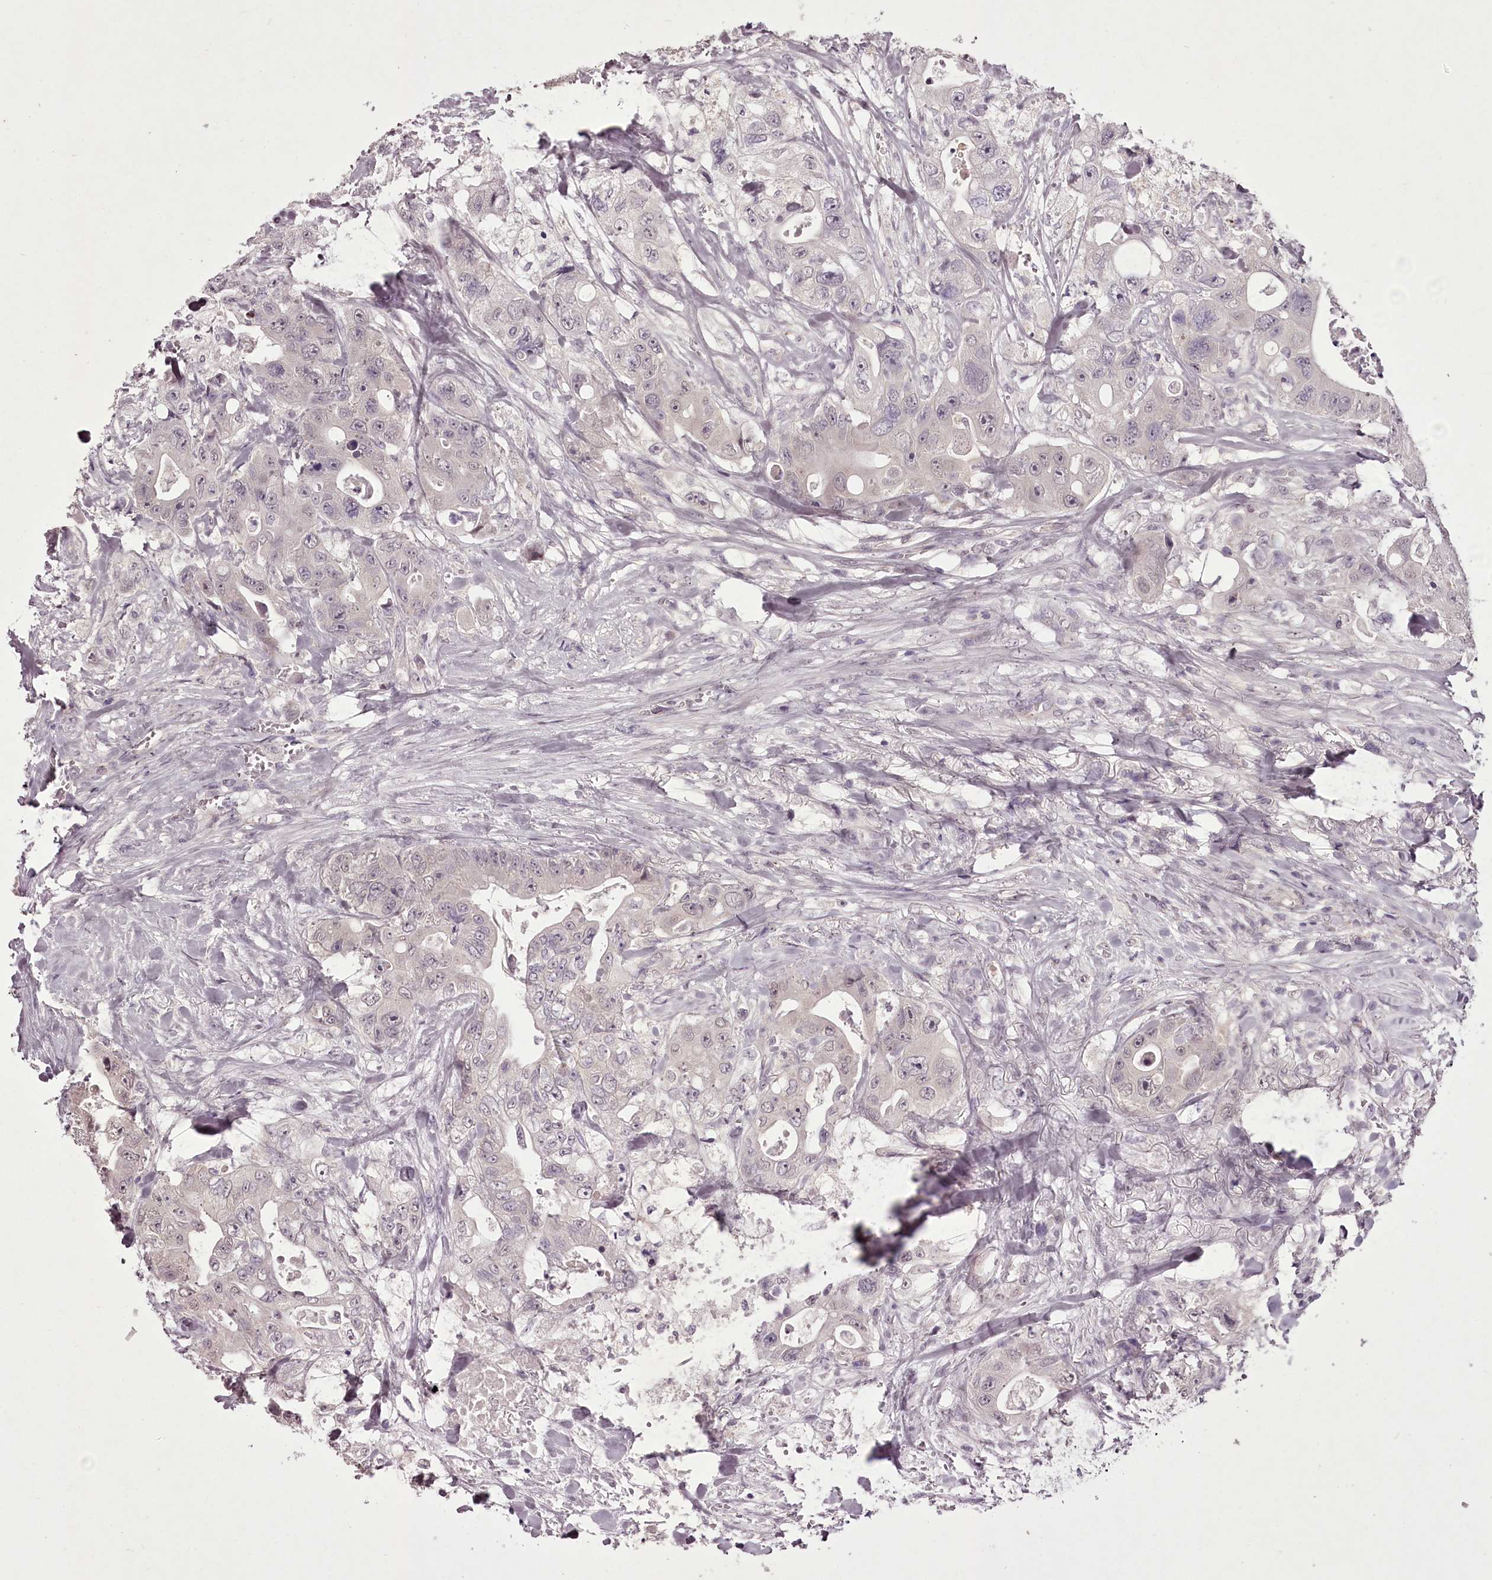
{"staining": {"intensity": "negative", "quantity": "none", "location": "none"}, "tissue": "colorectal cancer", "cell_type": "Tumor cells", "image_type": "cancer", "snomed": [{"axis": "morphology", "description": "Adenocarcinoma, NOS"}, {"axis": "topography", "description": "Colon"}], "caption": "Micrograph shows no significant protein expression in tumor cells of colorectal adenocarcinoma.", "gene": "C1orf56", "patient": {"sex": "female", "age": 46}}